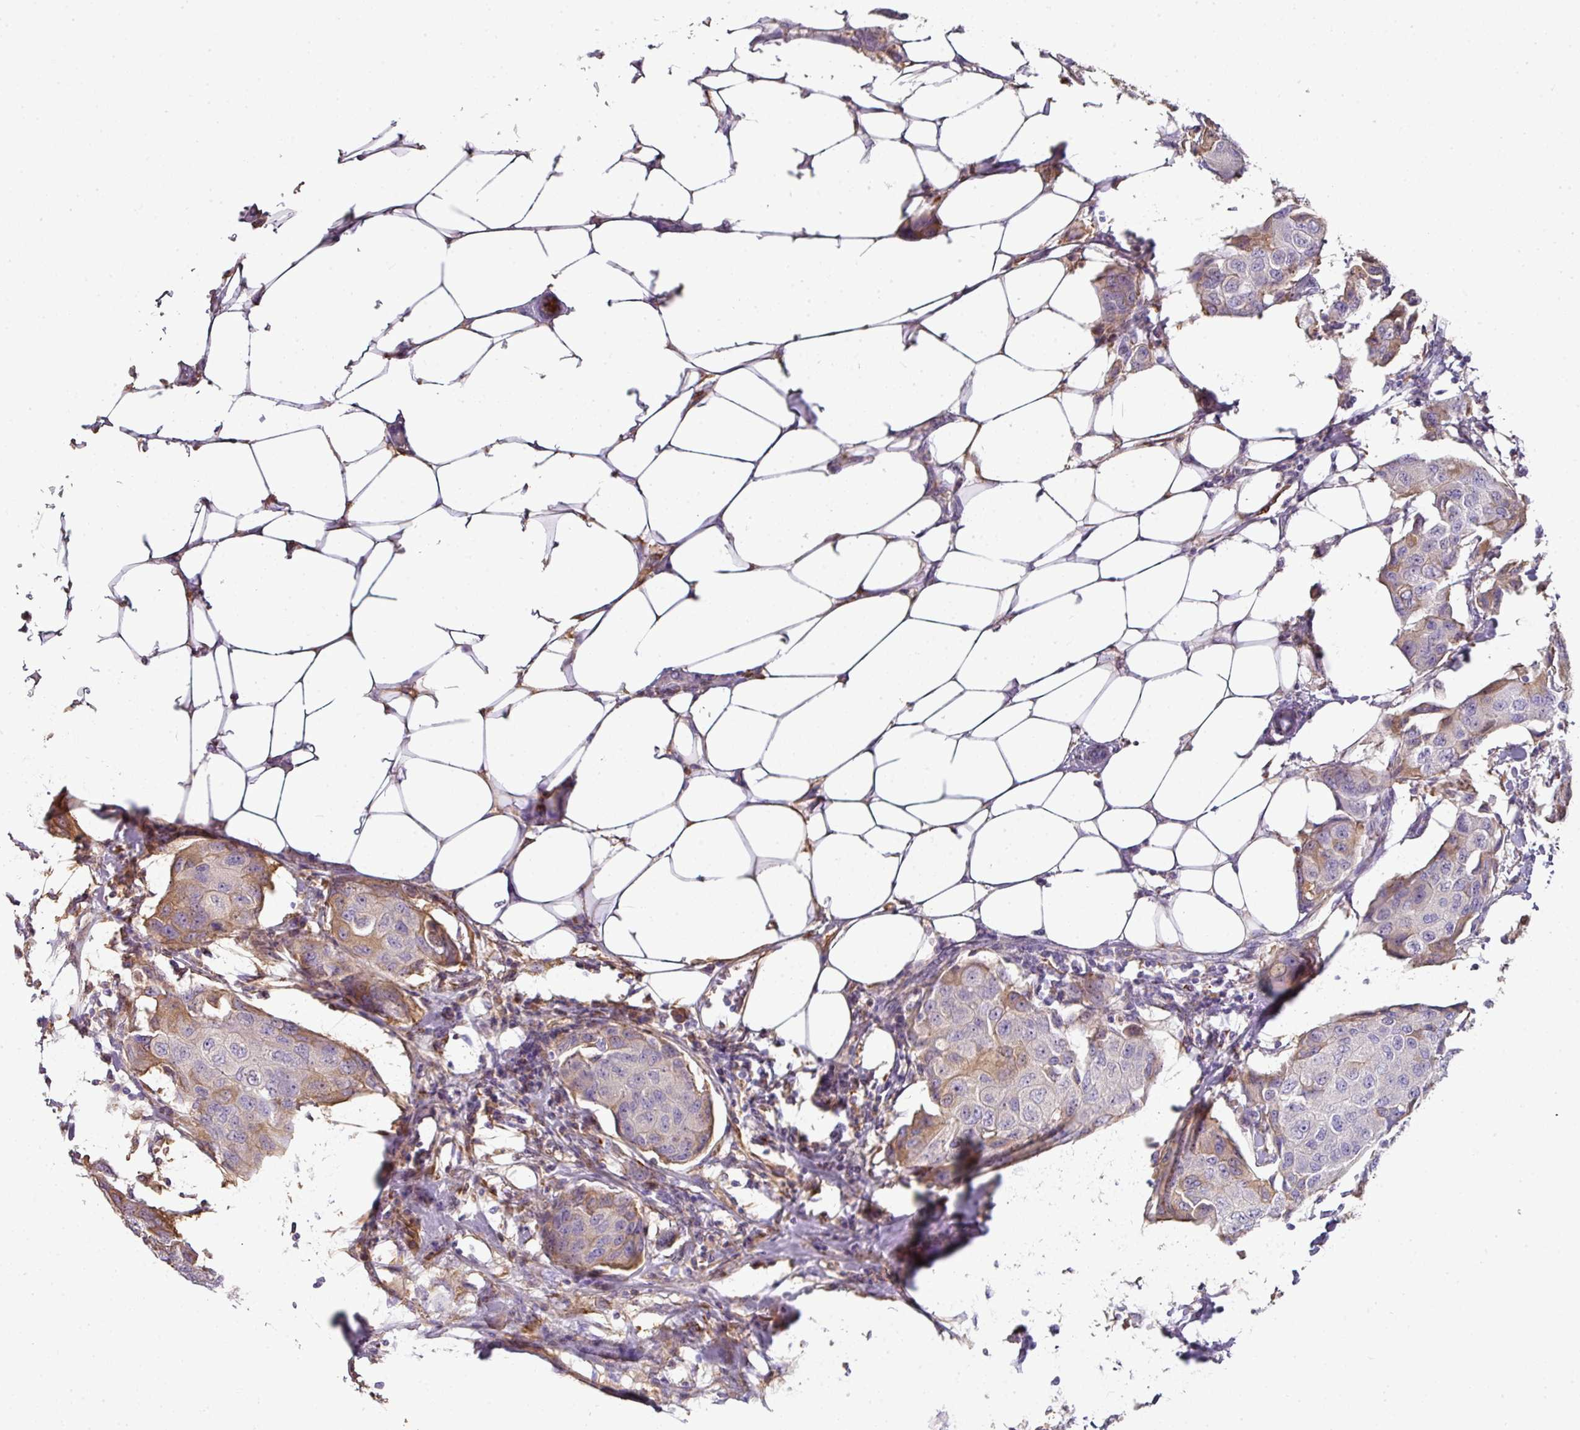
{"staining": {"intensity": "moderate", "quantity": "<25%", "location": "cytoplasmic/membranous"}, "tissue": "breast cancer", "cell_type": "Tumor cells", "image_type": "cancer", "snomed": [{"axis": "morphology", "description": "Duct carcinoma"}, {"axis": "topography", "description": "Breast"}, {"axis": "topography", "description": "Lymph node"}], "caption": "A low amount of moderate cytoplasmic/membranous positivity is present in approximately <25% of tumor cells in breast cancer tissue. (DAB IHC with brightfield microscopy, high magnification).", "gene": "CCZ1", "patient": {"sex": "female", "age": 80}}